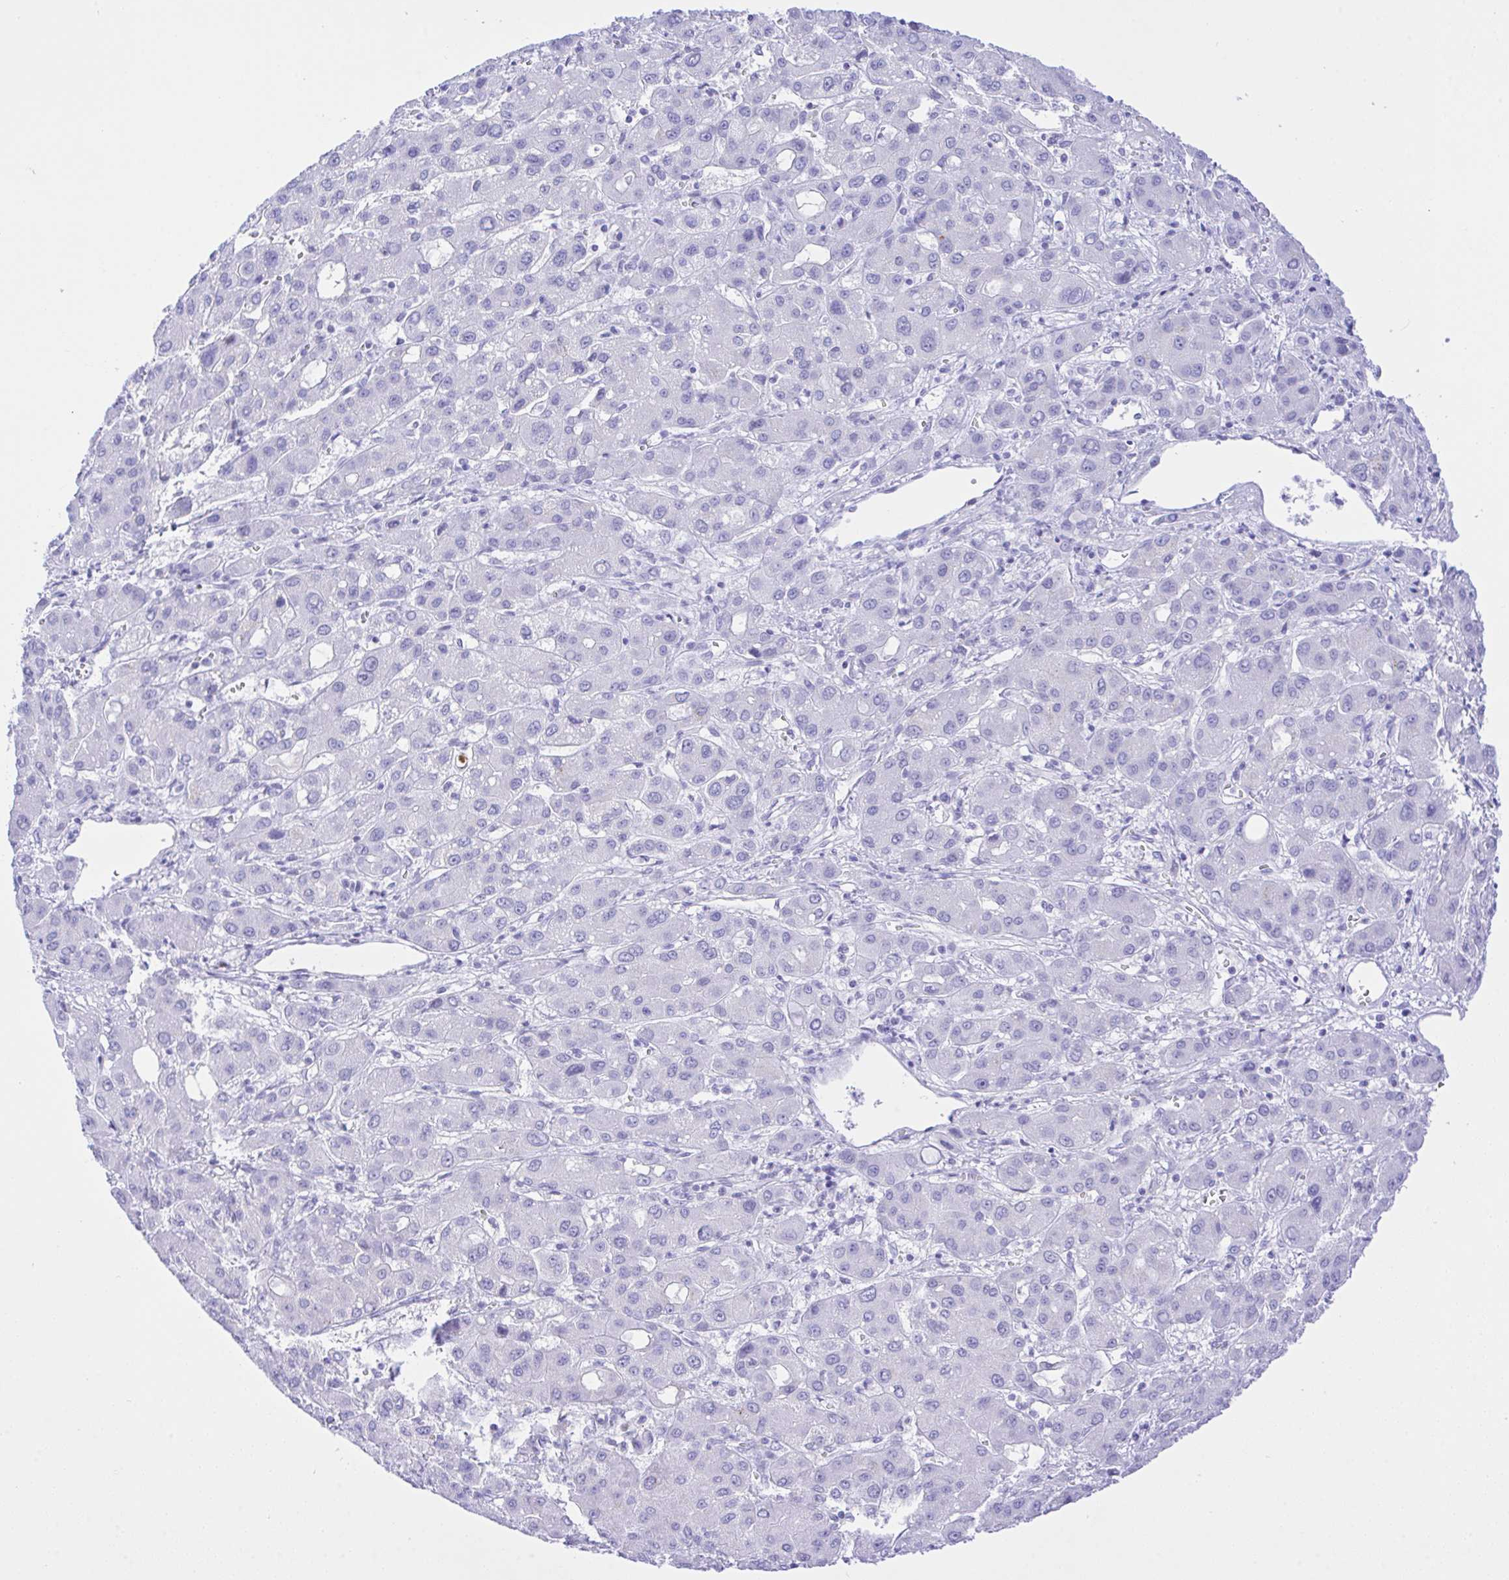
{"staining": {"intensity": "negative", "quantity": "none", "location": "none"}, "tissue": "liver cancer", "cell_type": "Tumor cells", "image_type": "cancer", "snomed": [{"axis": "morphology", "description": "Carcinoma, Hepatocellular, NOS"}, {"axis": "topography", "description": "Liver"}], "caption": "DAB immunohistochemical staining of human liver cancer (hepatocellular carcinoma) reveals no significant expression in tumor cells.", "gene": "SELENOV", "patient": {"sex": "male", "age": 55}}